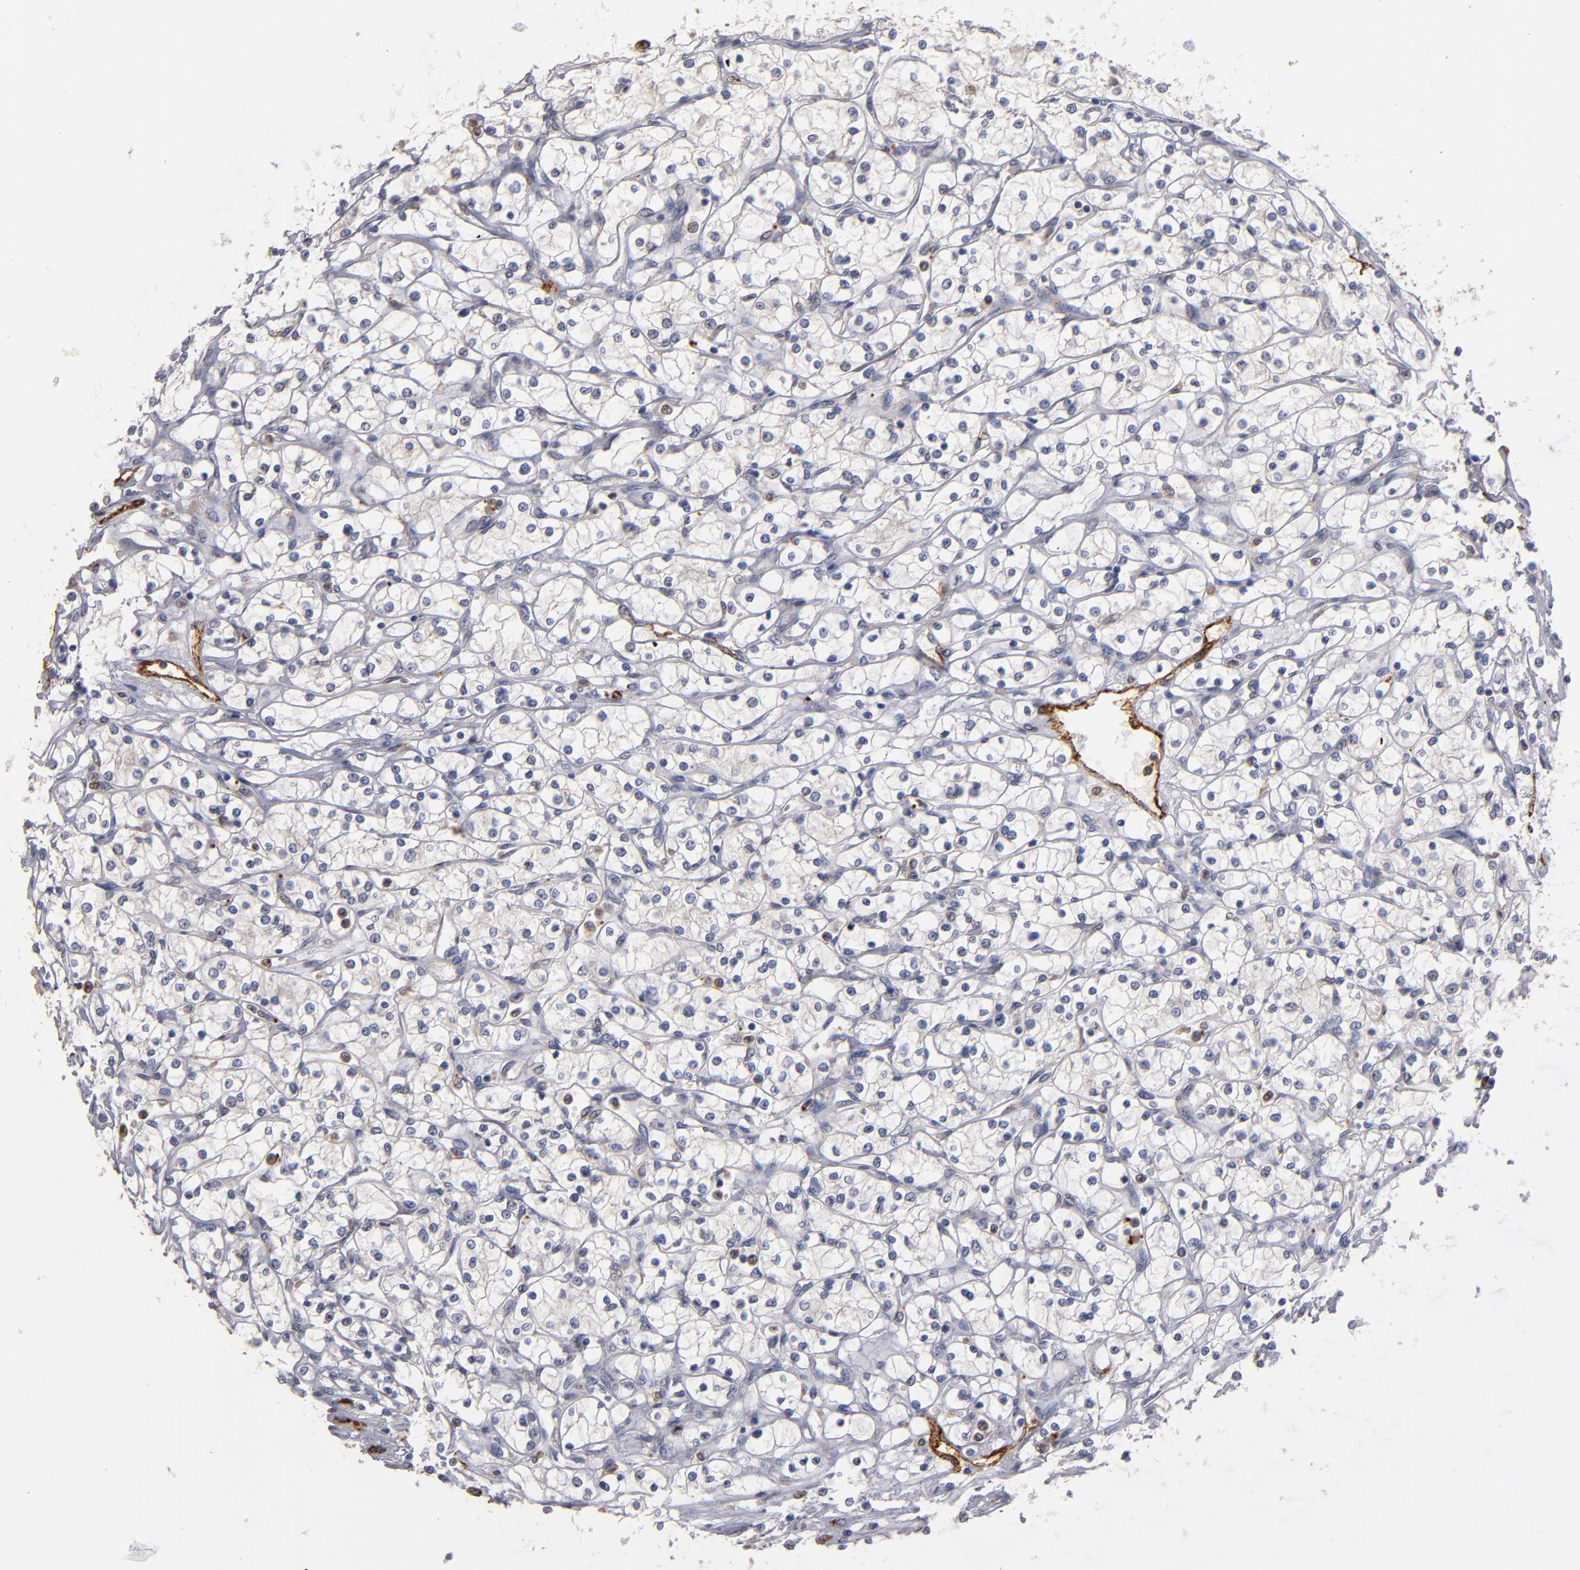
{"staining": {"intensity": "negative", "quantity": "none", "location": "none"}, "tissue": "renal cancer", "cell_type": "Tumor cells", "image_type": "cancer", "snomed": [{"axis": "morphology", "description": "Adenocarcinoma, NOS"}, {"axis": "topography", "description": "Kidney"}], "caption": "Adenocarcinoma (renal) was stained to show a protein in brown. There is no significant positivity in tumor cells.", "gene": "SELP", "patient": {"sex": "male", "age": 61}}